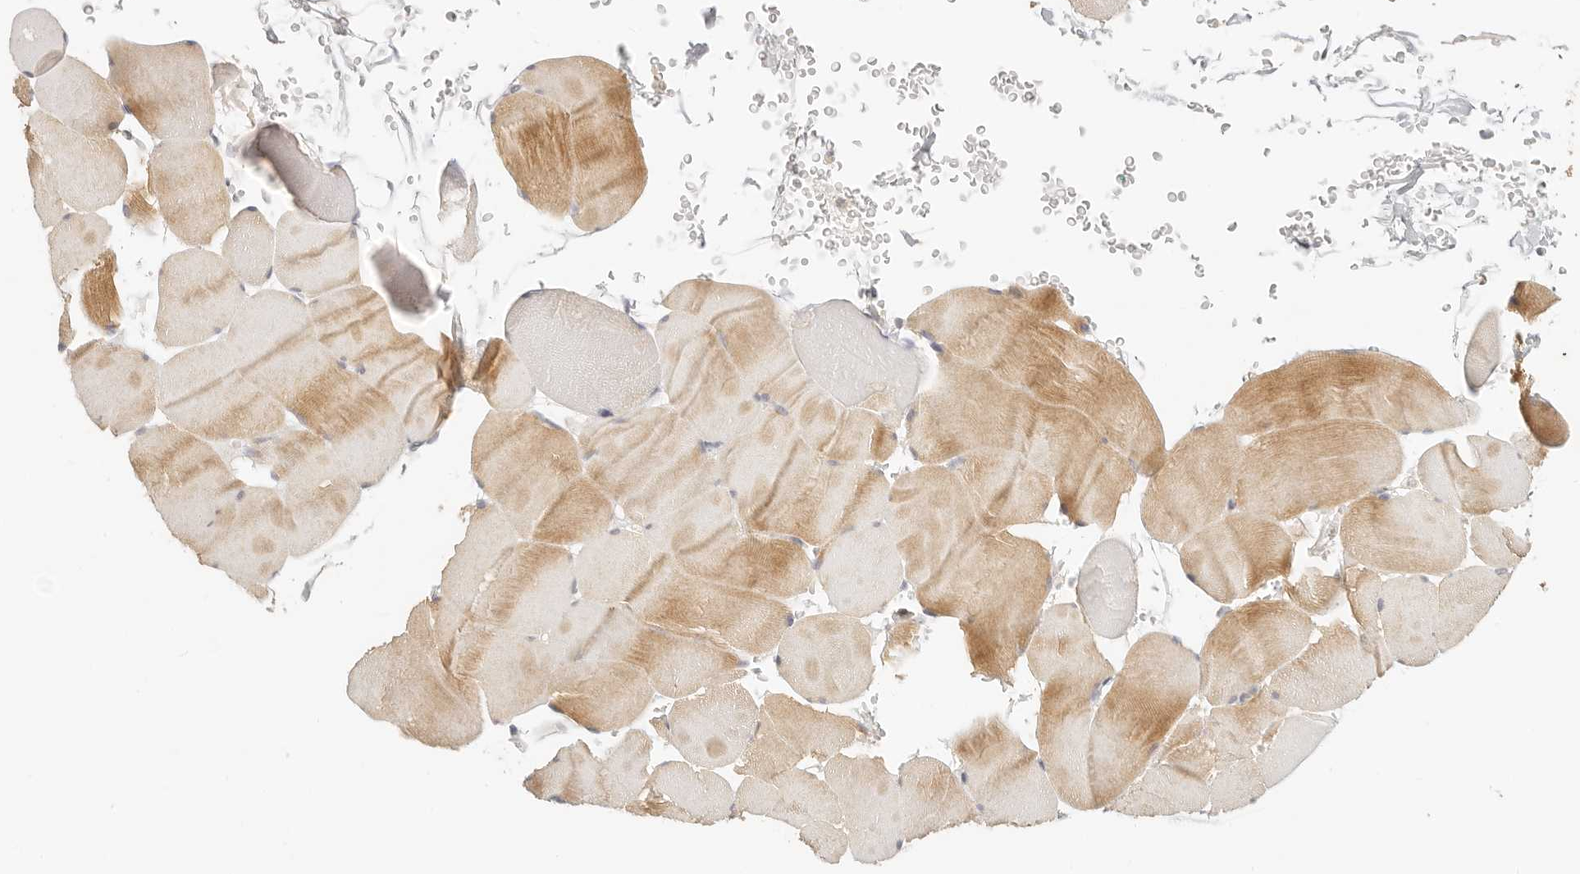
{"staining": {"intensity": "moderate", "quantity": ">75%", "location": "cytoplasmic/membranous"}, "tissue": "skeletal muscle", "cell_type": "Myocytes", "image_type": "normal", "snomed": [{"axis": "morphology", "description": "Normal tissue, NOS"}, {"axis": "topography", "description": "Skeletal muscle"}], "caption": "DAB (3,3'-diaminobenzidine) immunohistochemical staining of normal skeletal muscle demonstrates moderate cytoplasmic/membranous protein positivity in about >75% of myocytes. (brown staining indicates protein expression, while blue staining denotes nuclei).", "gene": "CNMD", "patient": {"sex": "male", "age": 62}}